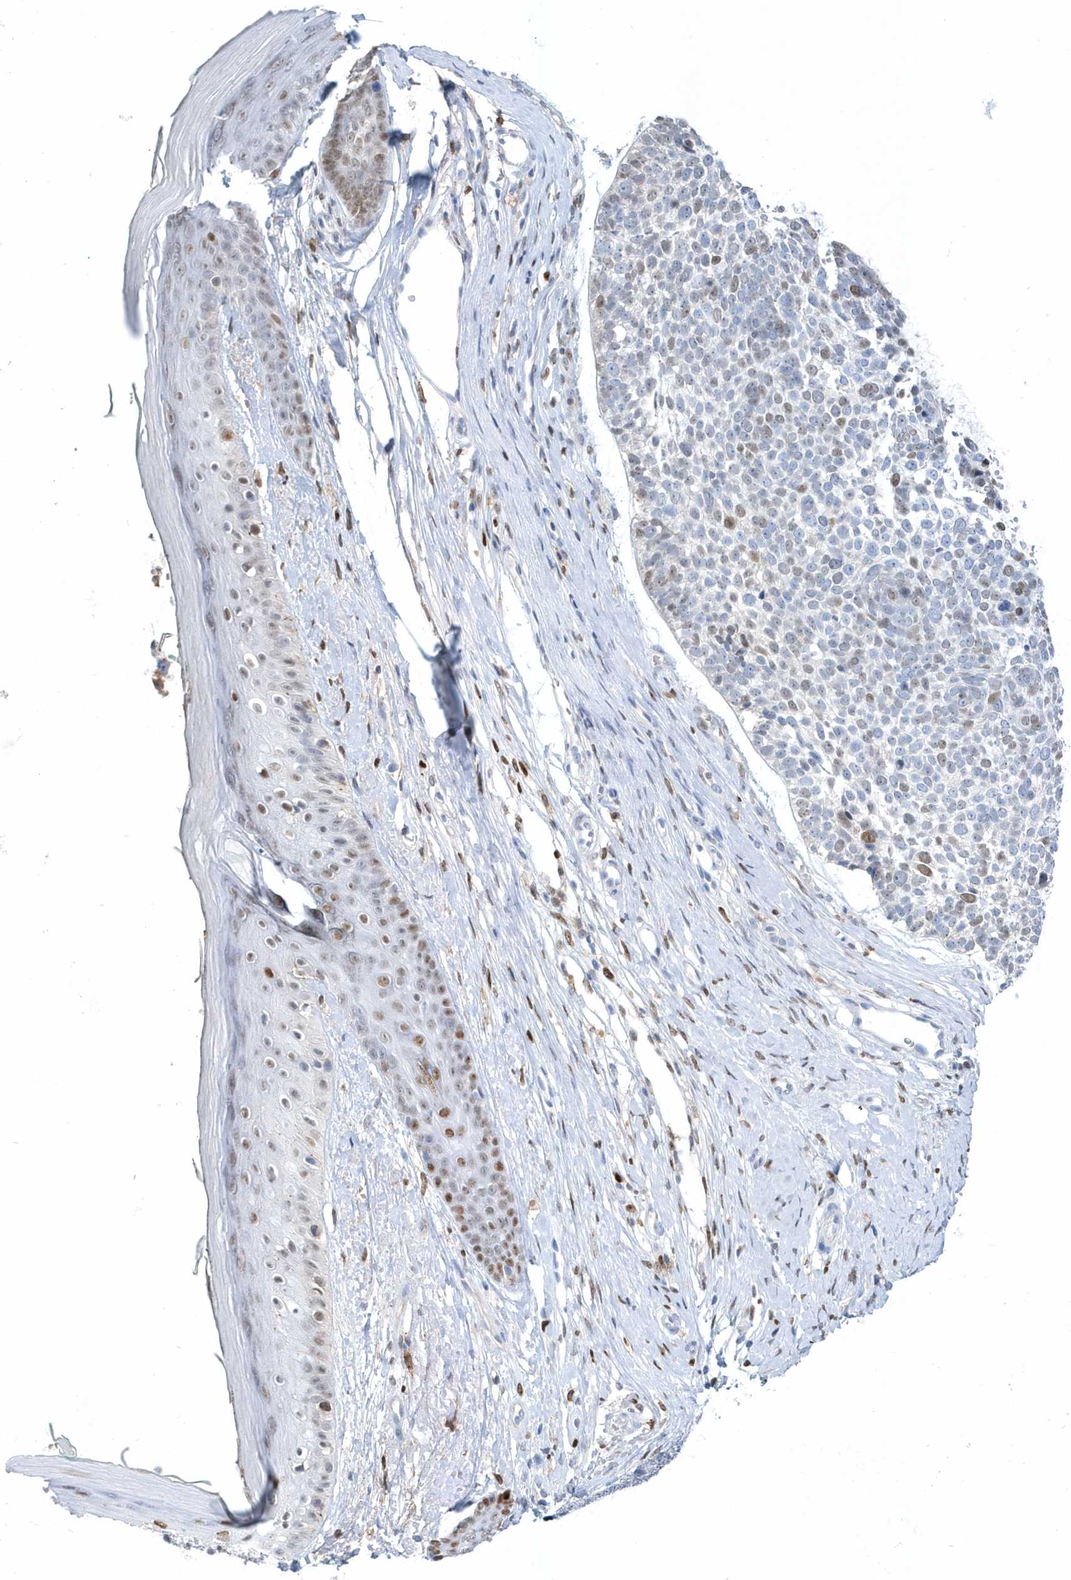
{"staining": {"intensity": "weak", "quantity": "<25%", "location": "nuclear"}, "tissue": "skin cancer", "cell_type": "Tumor cells", "image_type": "cancer", "snomed": [{"axis": "morphology", "description": "Basal cell carcinoma"}, {"axis": "topography", "description": "Skin"}], "caption": "This image is of skin basal cell carcinoma stained with immunohistochemistry (IHC) to label a protein in brown with the nuclei are counter-stained blue. There is no positivity in tumor cells.", "gene": "MACROH2A2", "patient": {"sex": "female", "age": 81}}